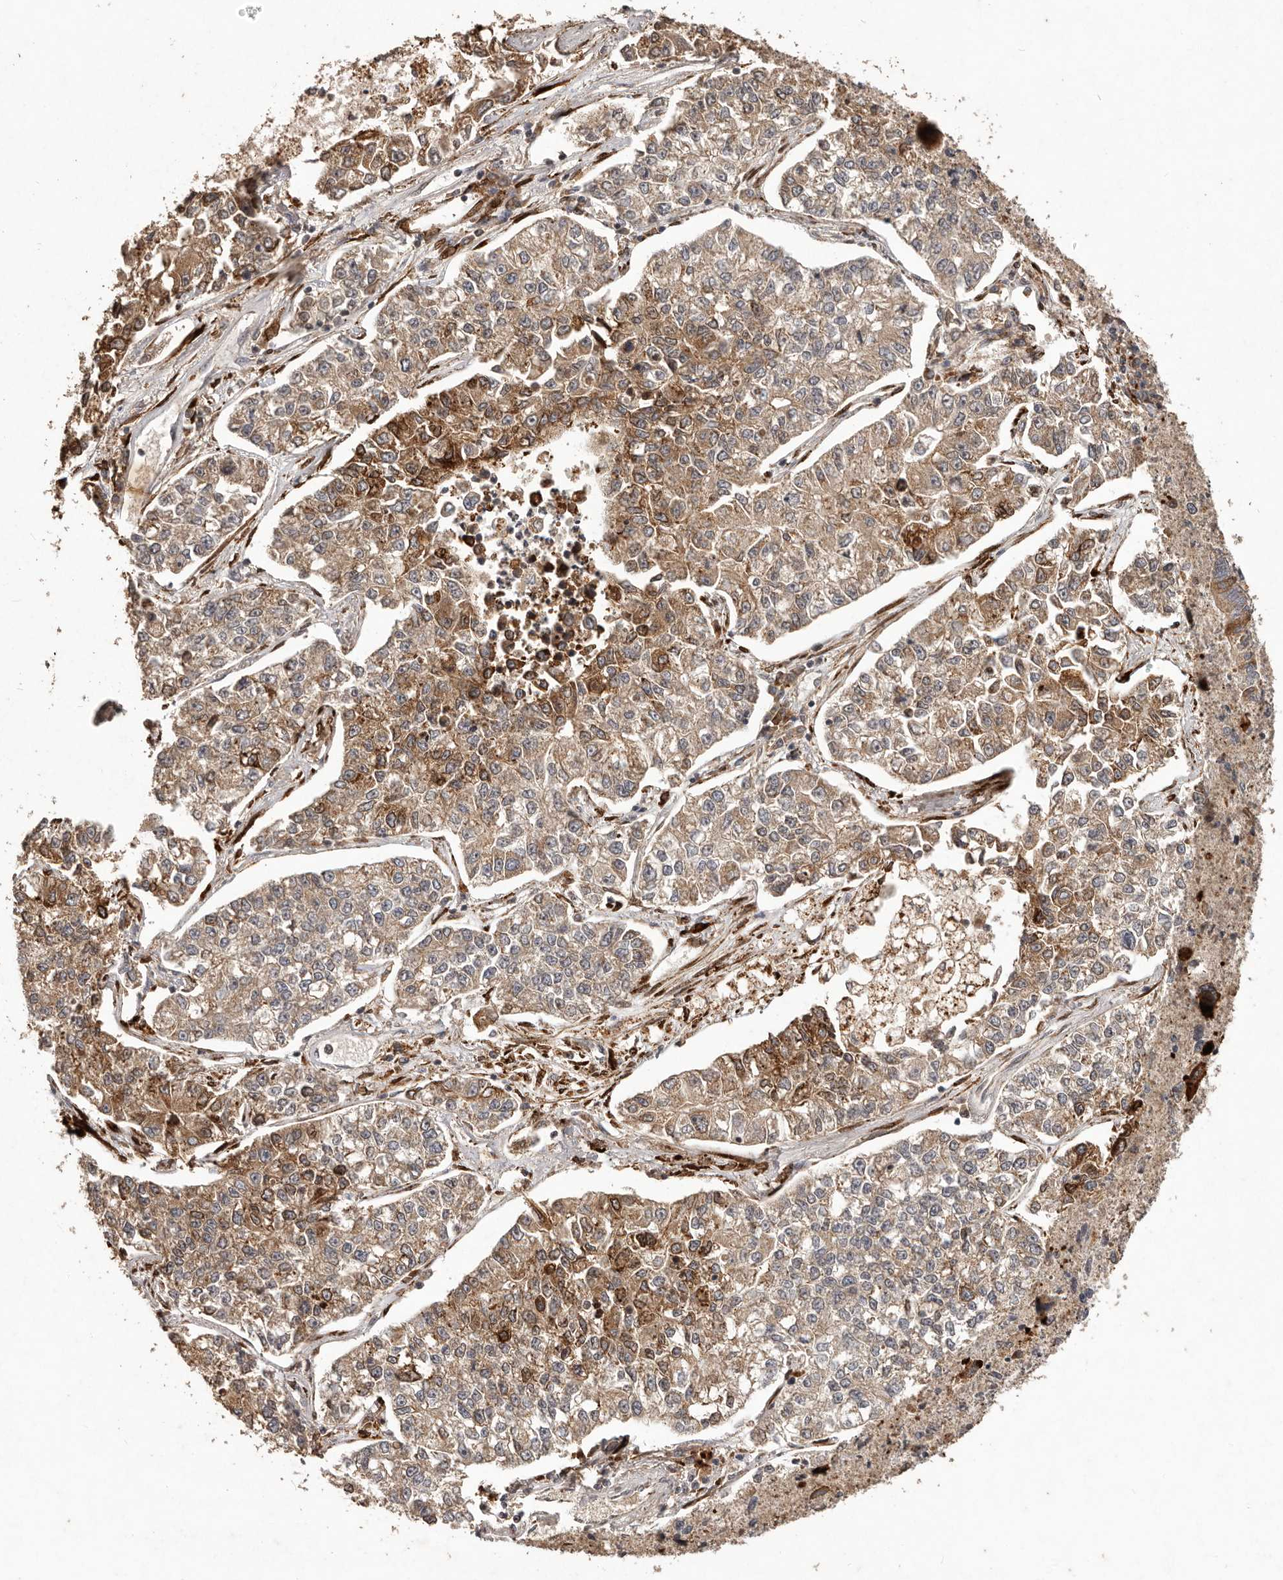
{"staining": {"intensity": "moderate", "quantity": "25%-75%", "location": "cytoplasmic/membranous"}, "tissue": "lung cancer", "cell_type": "Tumor cells", "image_type": "cancer", "snomed": [{"axis": "morphology", "description": "Adenocarcinoma, NOS"}, {"axis": "topography", "description": "Lung"}], "caption": "Lung adenocarcinoma stained for a protein reveals moderate cytoplasmic/membranous positivity in tumor cells. The protein is stained brown, and the nuclei are stained in blue (DAB IHC with brightfield microscopy, high magnification).", "gene": "PLOD2", "patient": {"sex": "male", "age": 49}}